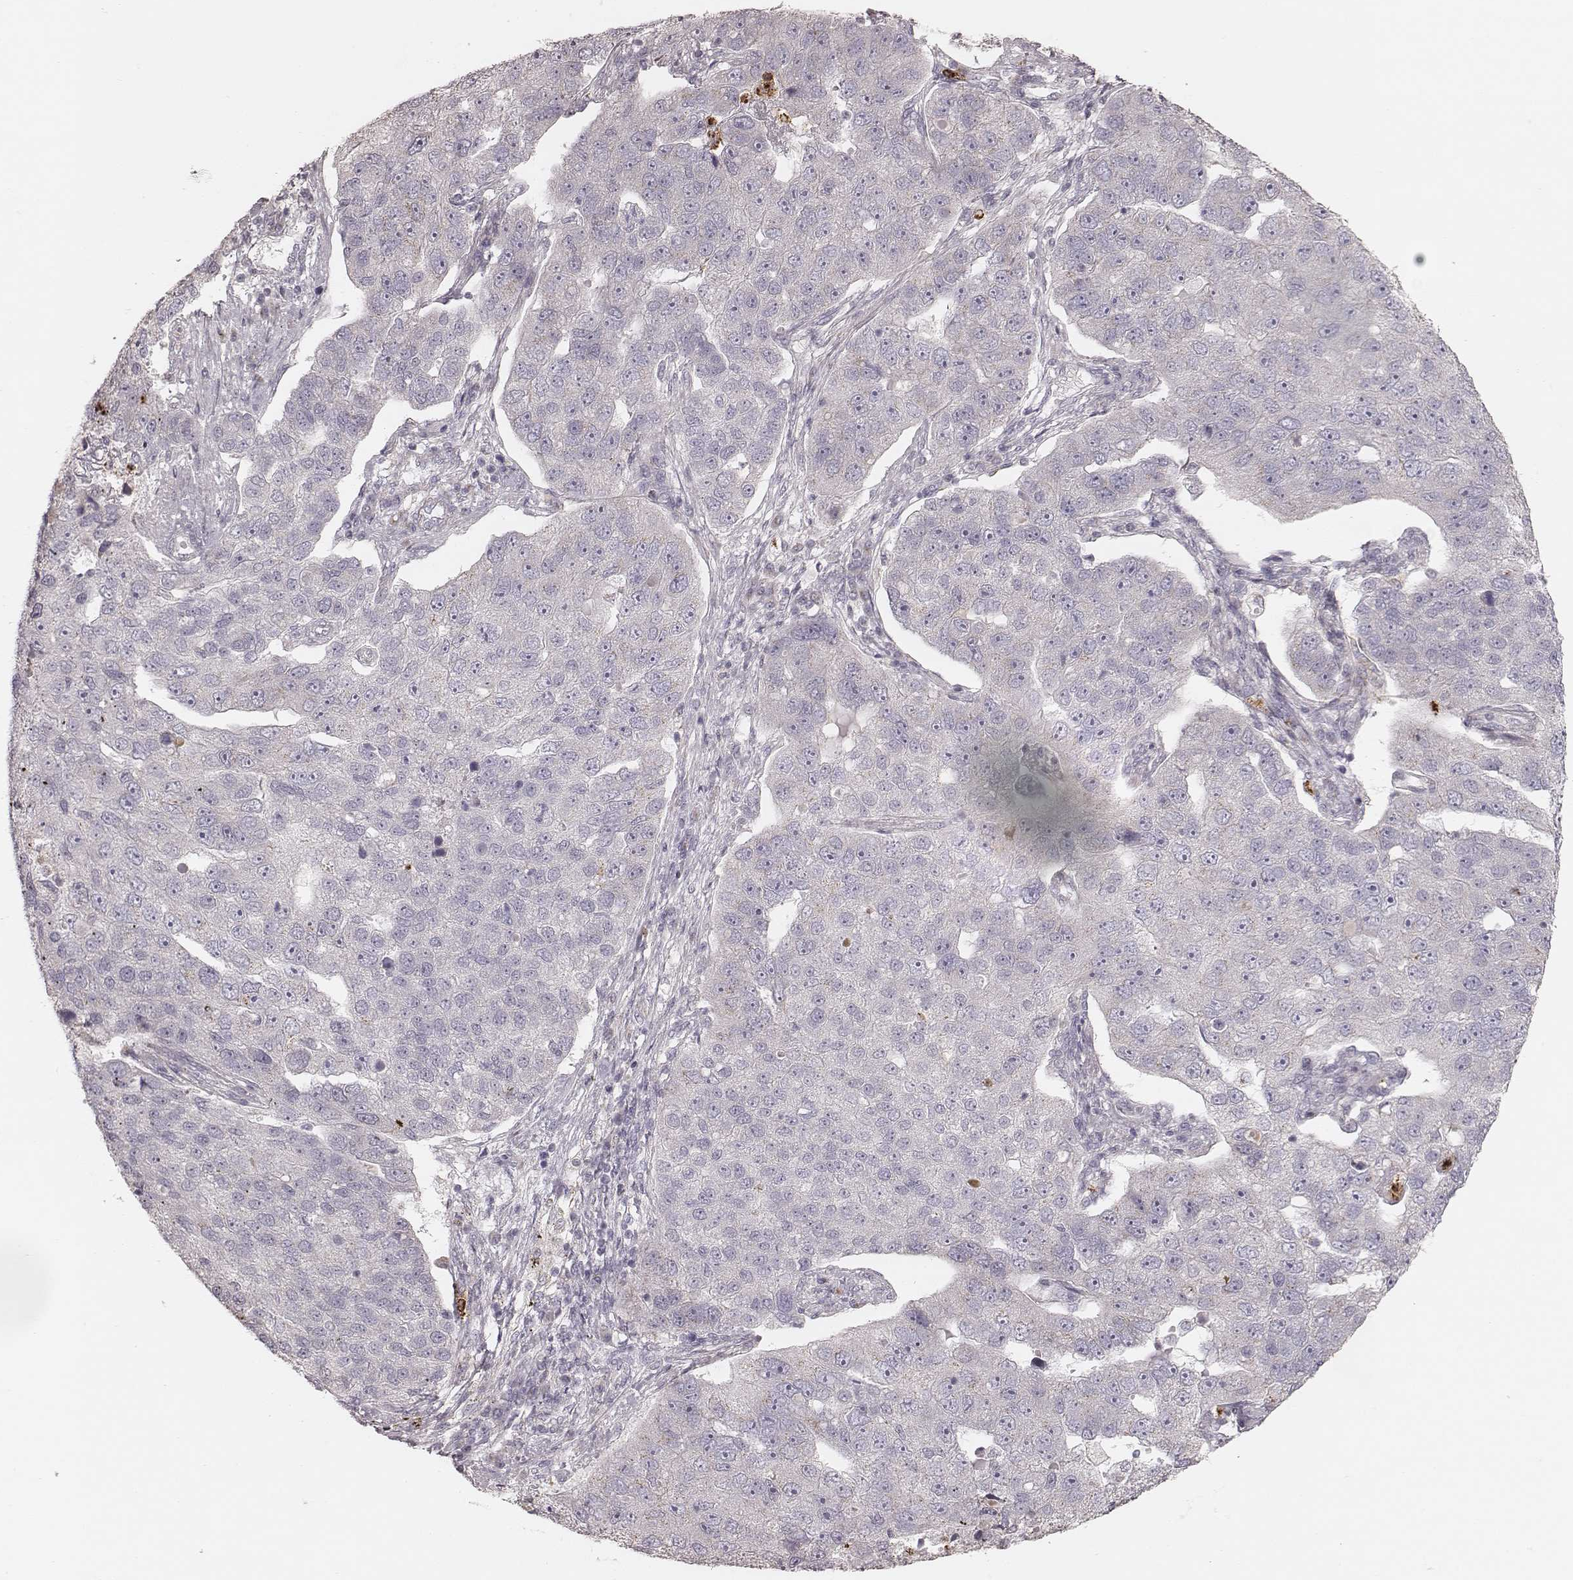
{"staining": {"intensity": "negative", "quantity": "none", "location": "none"}, "tissue": "pancreatic cancer", "cell_type": "Tumor cells", "image_type": "cancer", "snomed": [{"axis": "morphology", "description": "Adenocarcinoma, NOS"}, {"axis": "topography", "description": "Pancreas"}], "caption": "Immunohistochemistry micrograph of pancreatic adenocarcinoma stained for a protein (brown), which demonstrates no expression in tumor cells.", "gene": "ABCA7", "patient": {"sex": "female", "age": 61}}